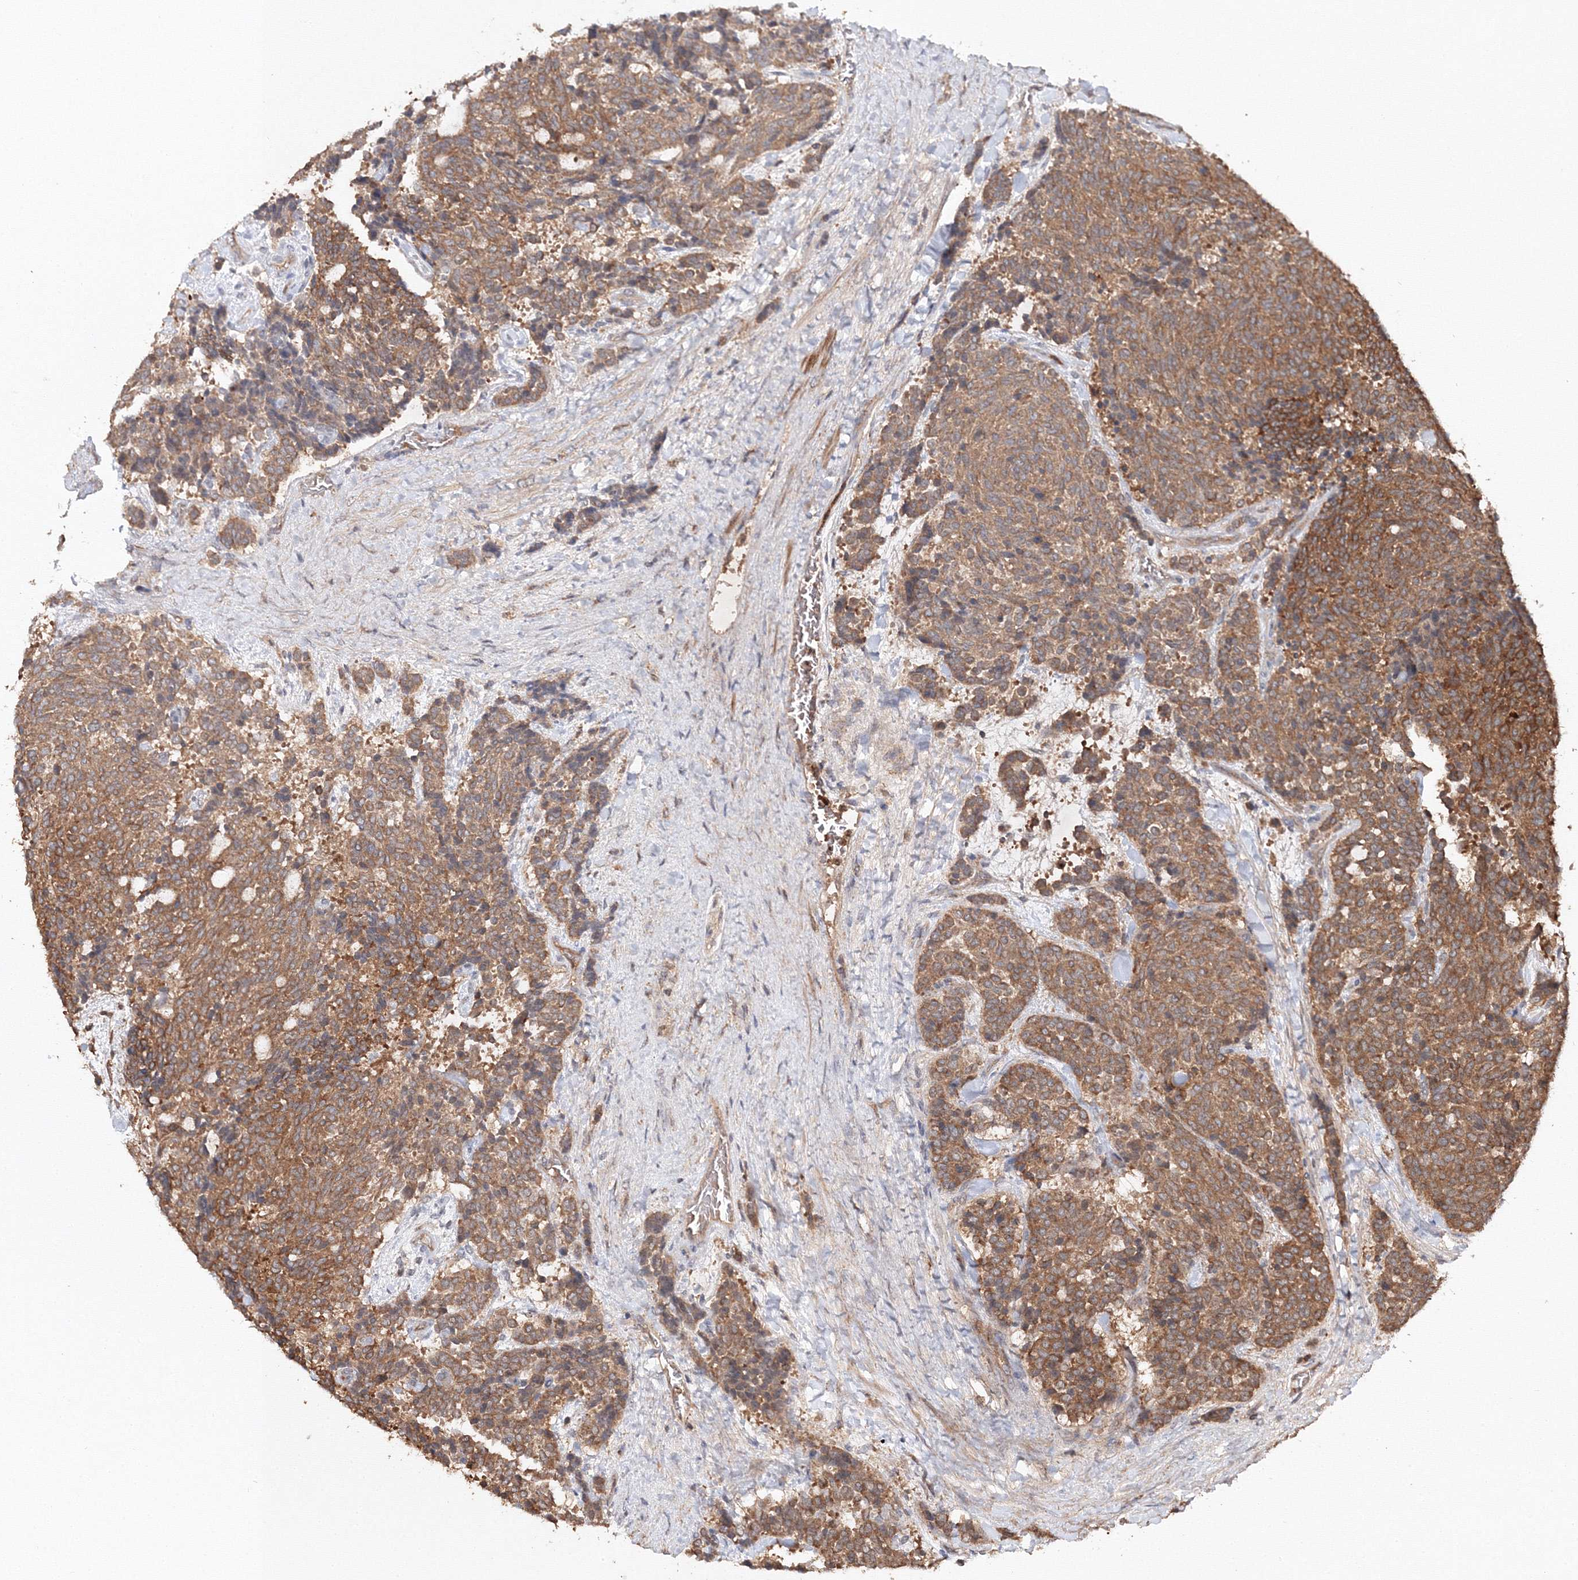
{"staining": {"intensity": "moderate", "quantity": ">75%", "location": "cytoplasmic/membranous"}, "tissue": "carcinoid", "cell_type": "Tumor cells", "image_type": "cancer", "snomed": [{"axis": "morphology", "description": "Carcinoid, malignant, NOS"}, {"axis": "topography", "description": "Pancreas"}], "caption": "Carcinoid (malignant) tissue shows moderate cytoplasmic/membranous expression in about >75% of tumor cells", "gene": "DDO", "patient": {"sex": "female", "age": 54}}